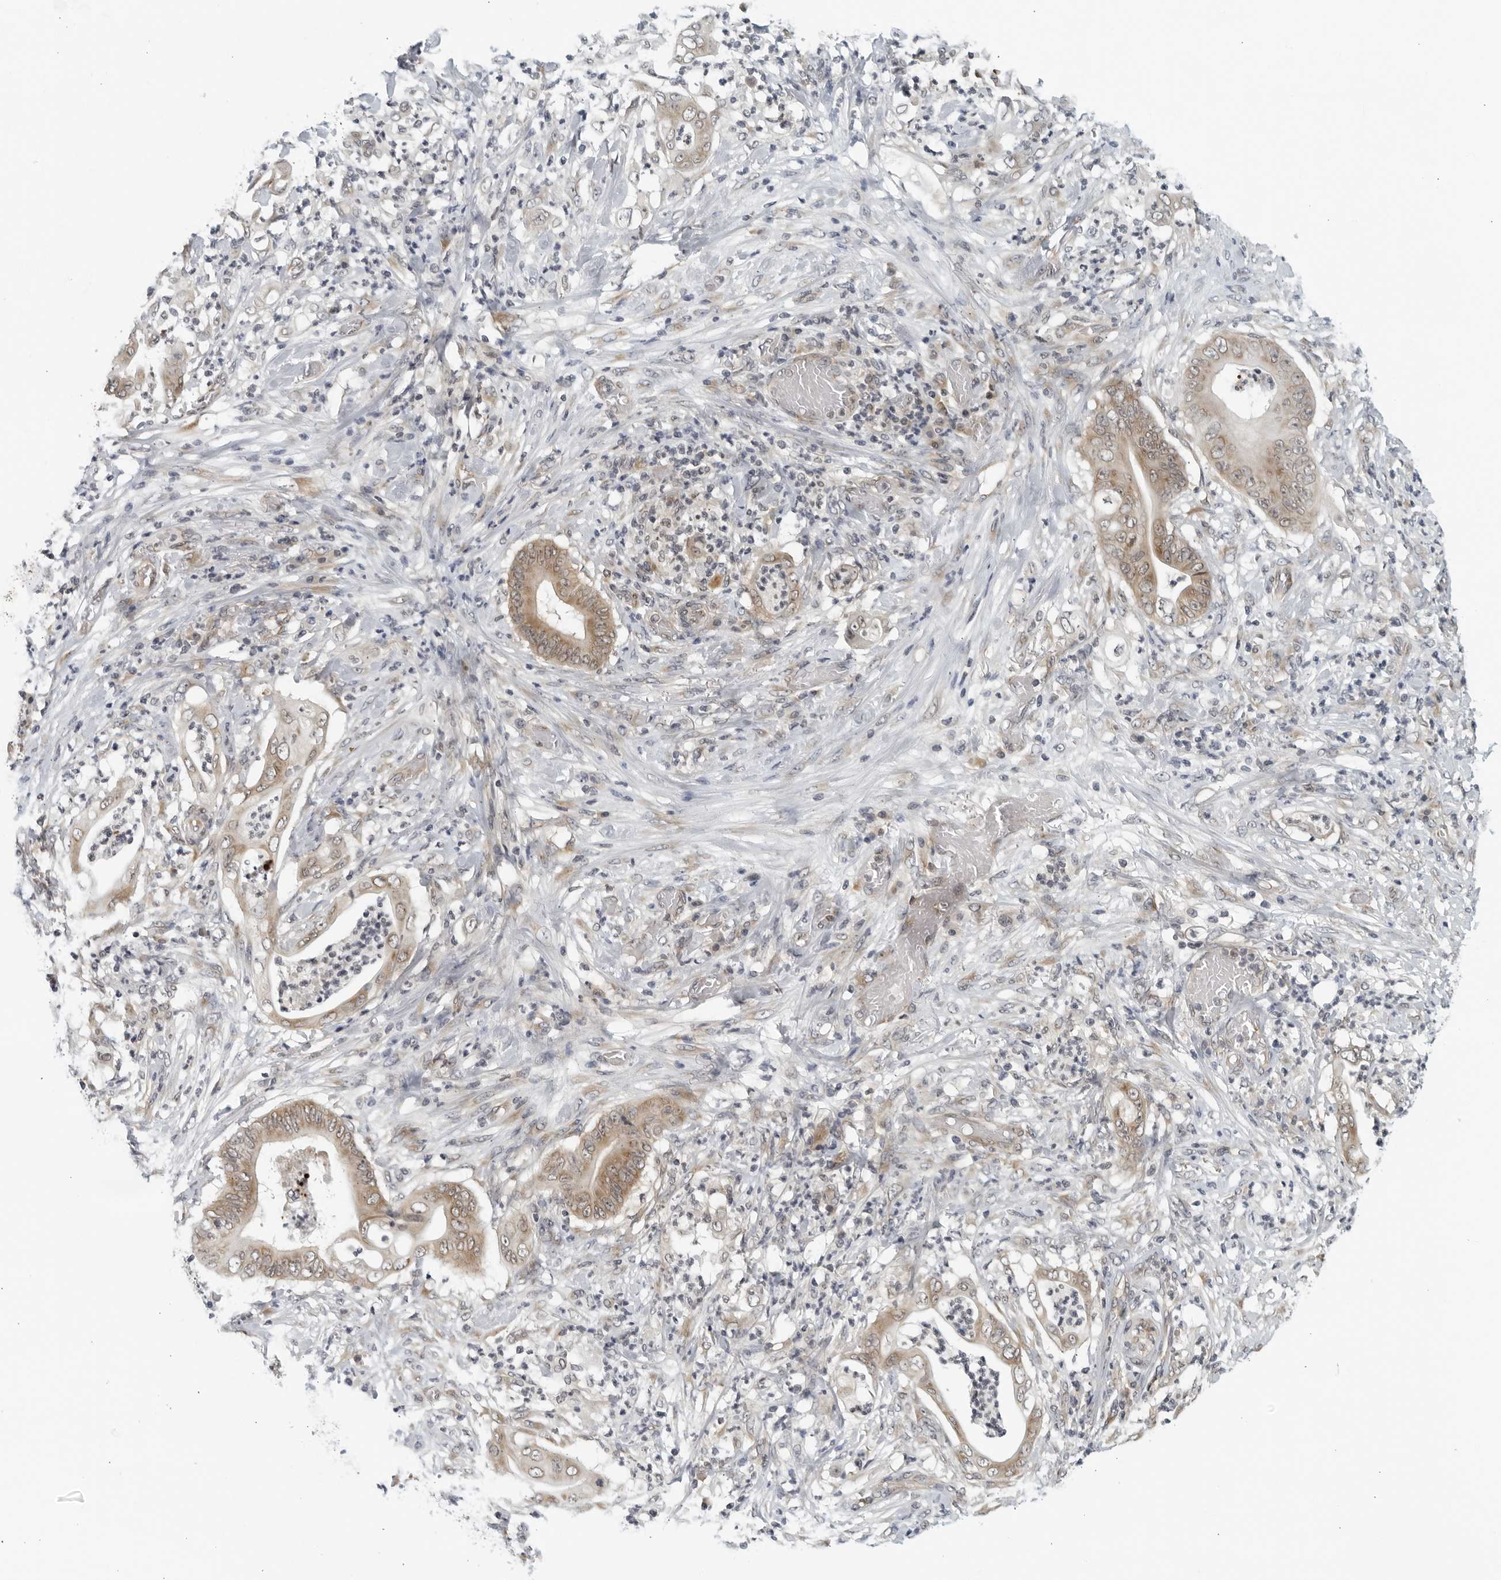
{"staining": {"intensity": "weak", "quantity": ">75%", "location": "cytoplasmic/membranous"}, "tissue": "stomach cancer", "cell_type": "Tumor cells", "image_type": "cancer", "snomed": [{"axis": "morphology", "description": "Adenocarcinoma, NOS"}, {"axis": "topography", "description": "Stomach"}], "caption": "Adenocarcinoma (stomach) stained with a protein marker shows weak staining in tumor cells.", "gene": "RC3H1", "patient": {"sex": "female", "age": 73}}